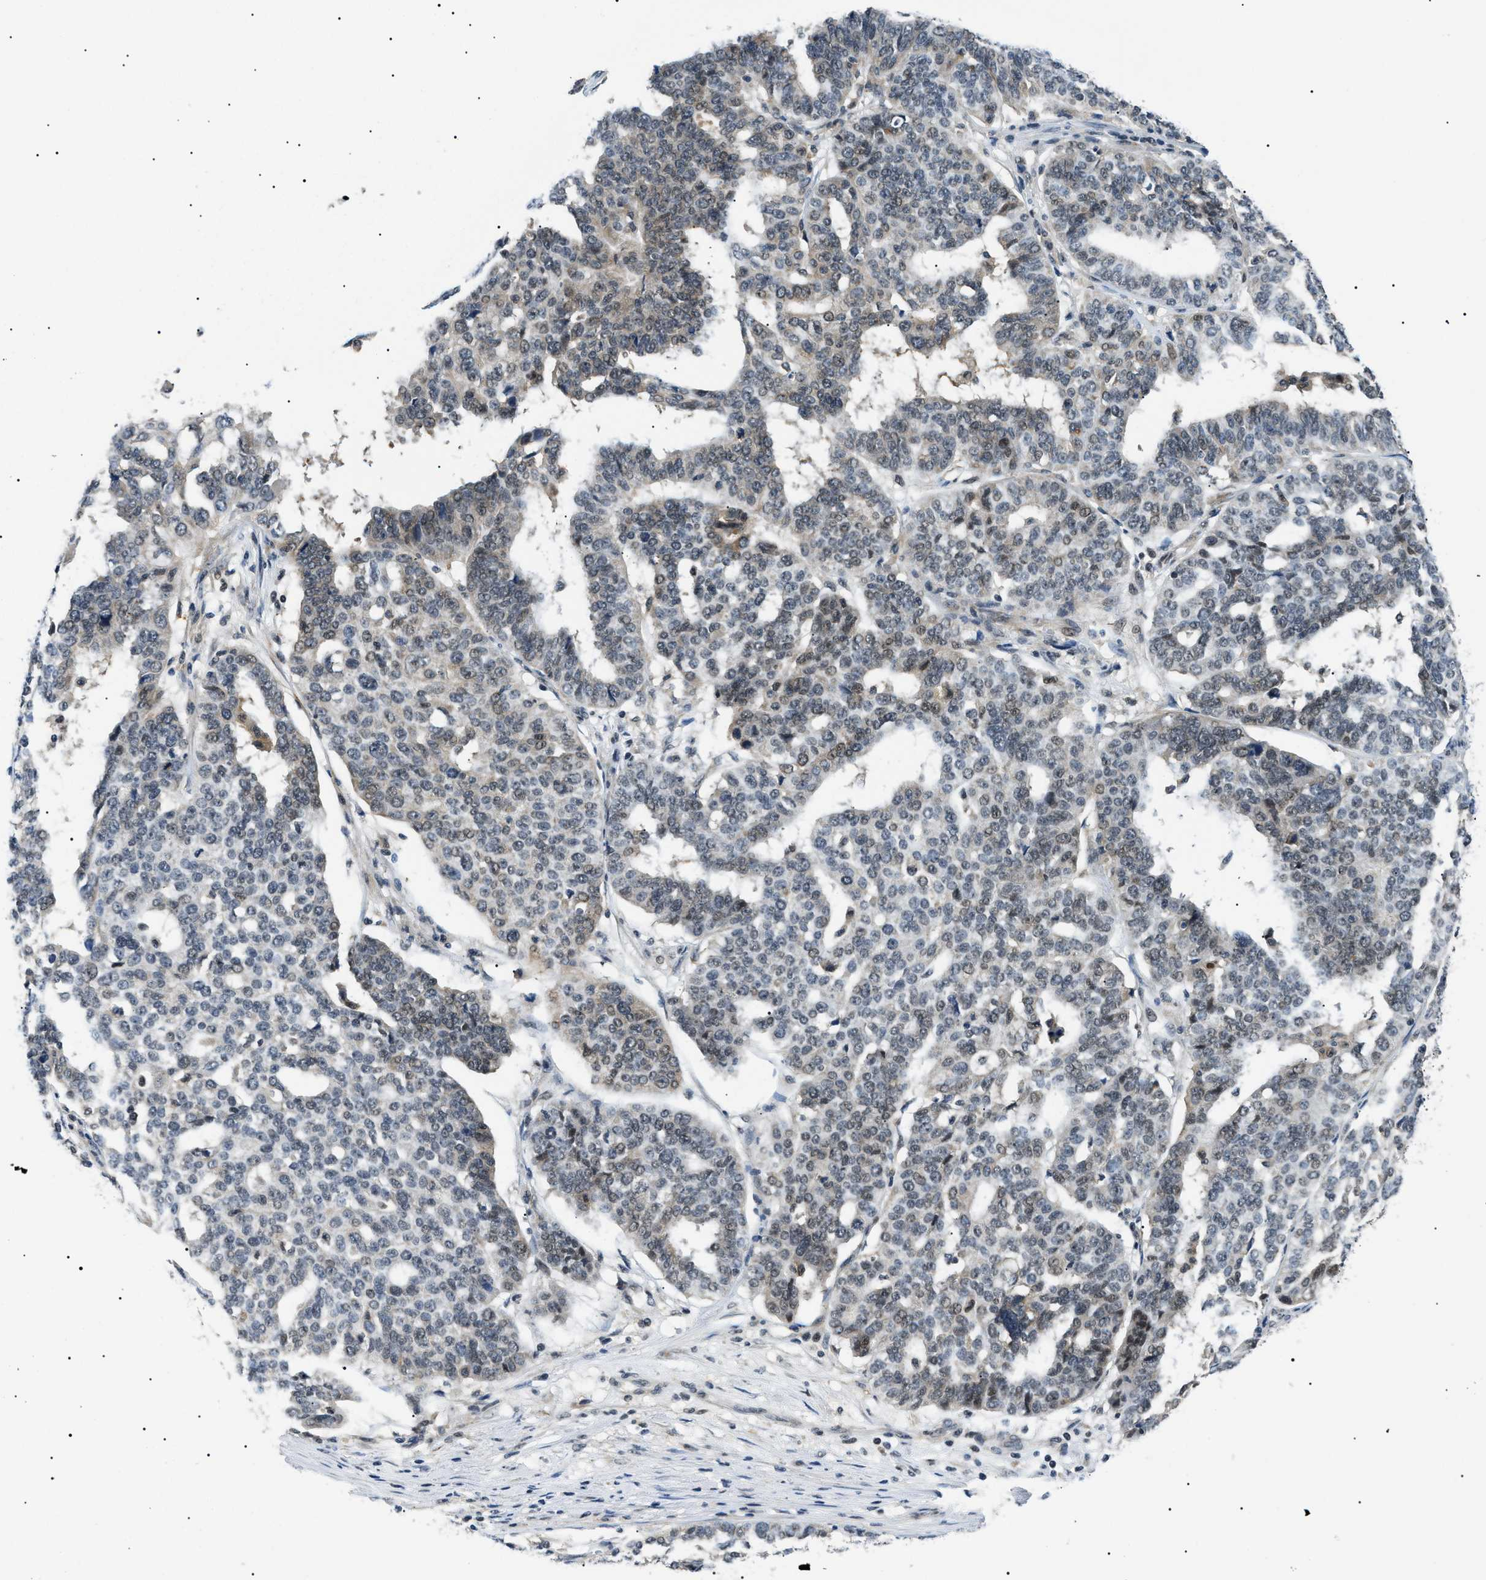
{"staining": {"intensity": "weak", "quantity": "25%-75%", "location": "nuclear"}, "tissue": "ovarian cancer", "cell_type": "Tumor cells", "image_type": "cancer", "snomed": [{"axis": "morphology", "description": "Cystadenocarcinoma, serous, NOS"}, {"axis": "topography", "description": "Ovary"}], "caption": "DAB immunohistochemical staining of human ovarian serous cystadenocarcinoma shows weak nuclear protein staining in about 25%-75% of tumor cells. Nuclei are stained in blue.", "gene": "RBM15", "patient": {"sex": "female", "age": 59}}